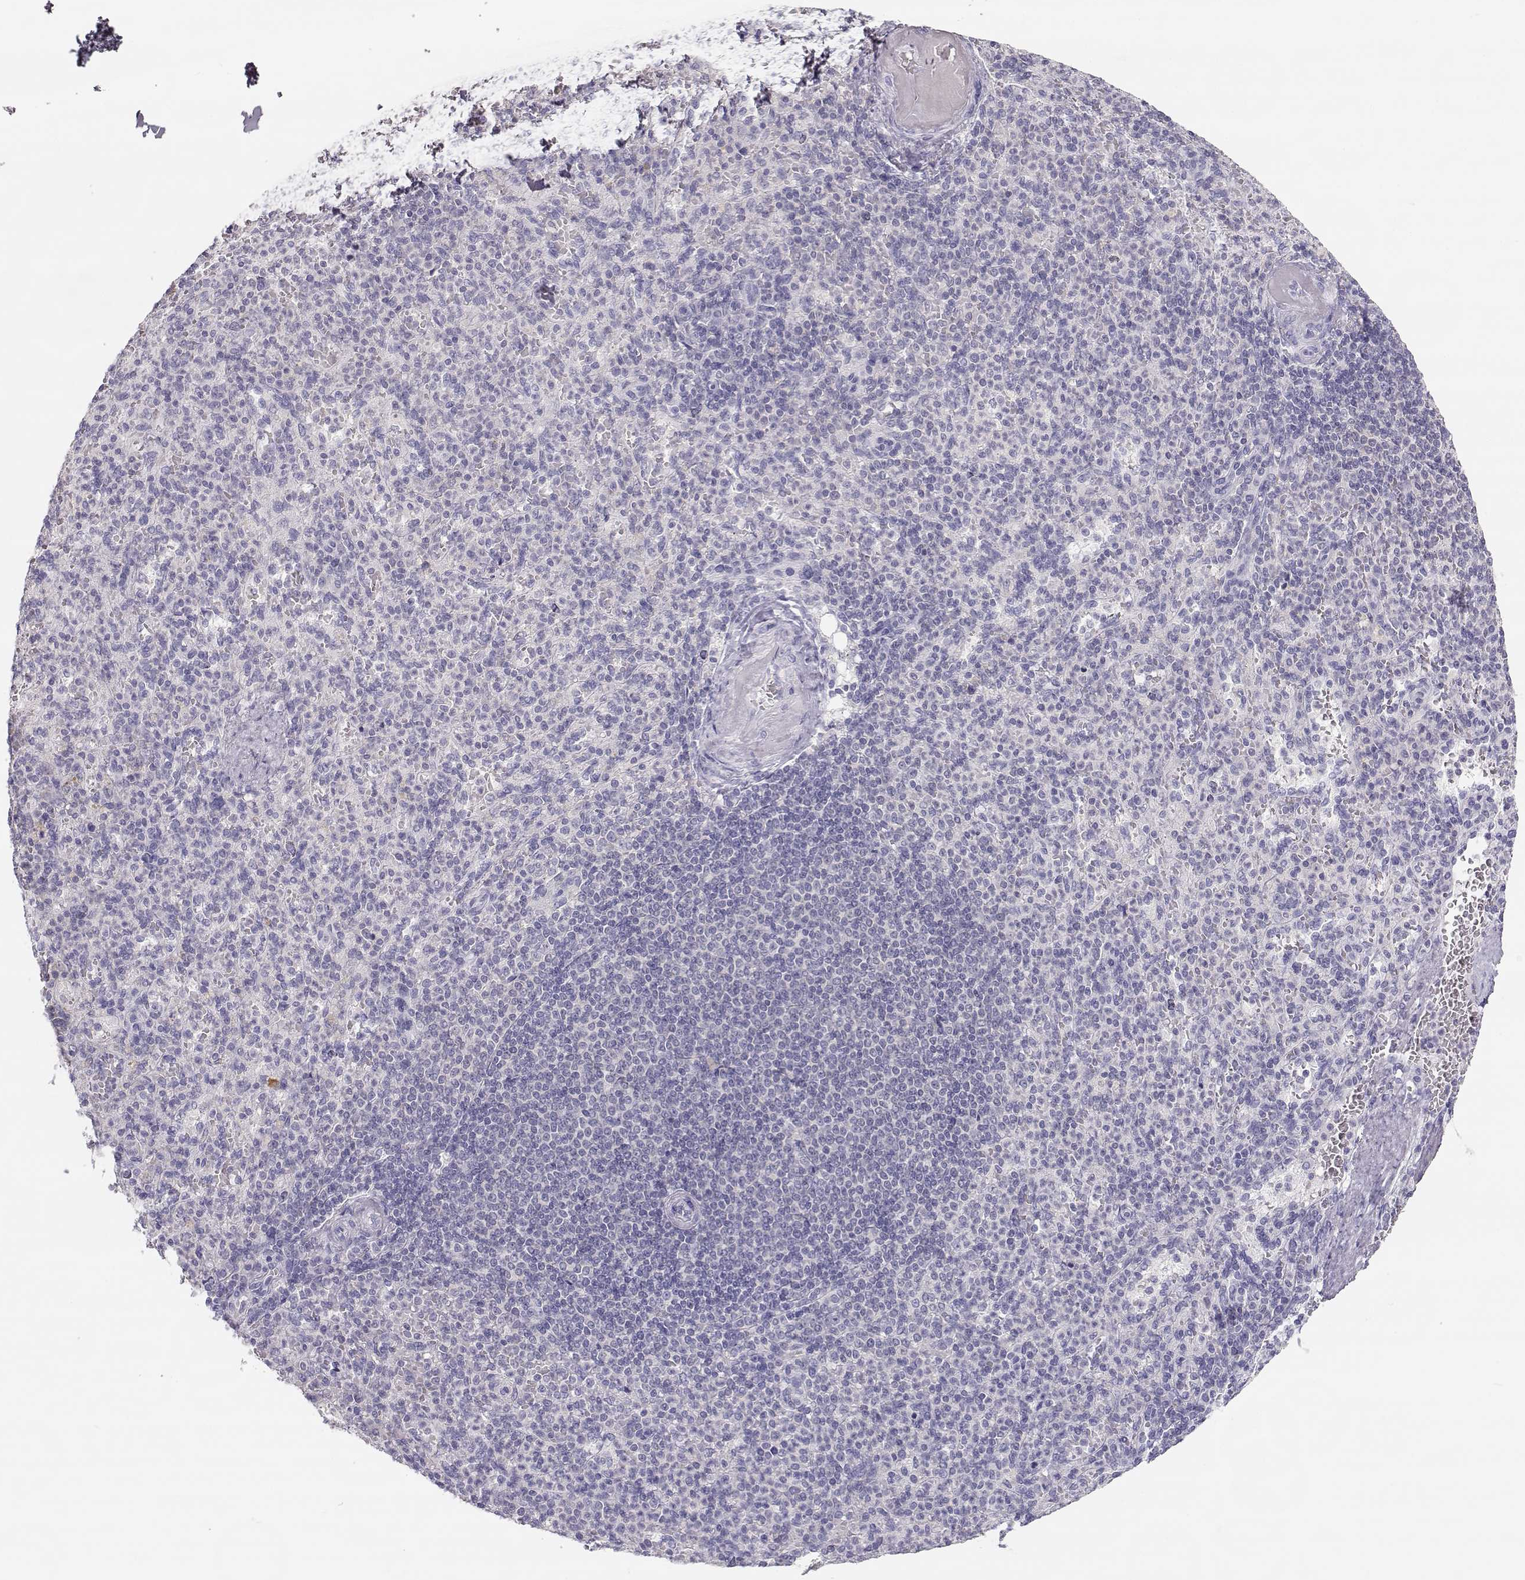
{"staining": {"intensity": "negative", "quantity": "none", "location": "none"}, "tissue": "spleen", "cell_type": "Cells in red pulp", "image_type": "normal", "snomed": [{"axis": "morphology", "description": "Normal tissue, NOS"}, {"axis": "topography", "description": "Spleen"}], "caption": "Immunohistochemical staining of benign spleen displays no significant staining in cells in red pulp.", "gene": "LEPR", "patient": {"sex": "female", "age": 74}}